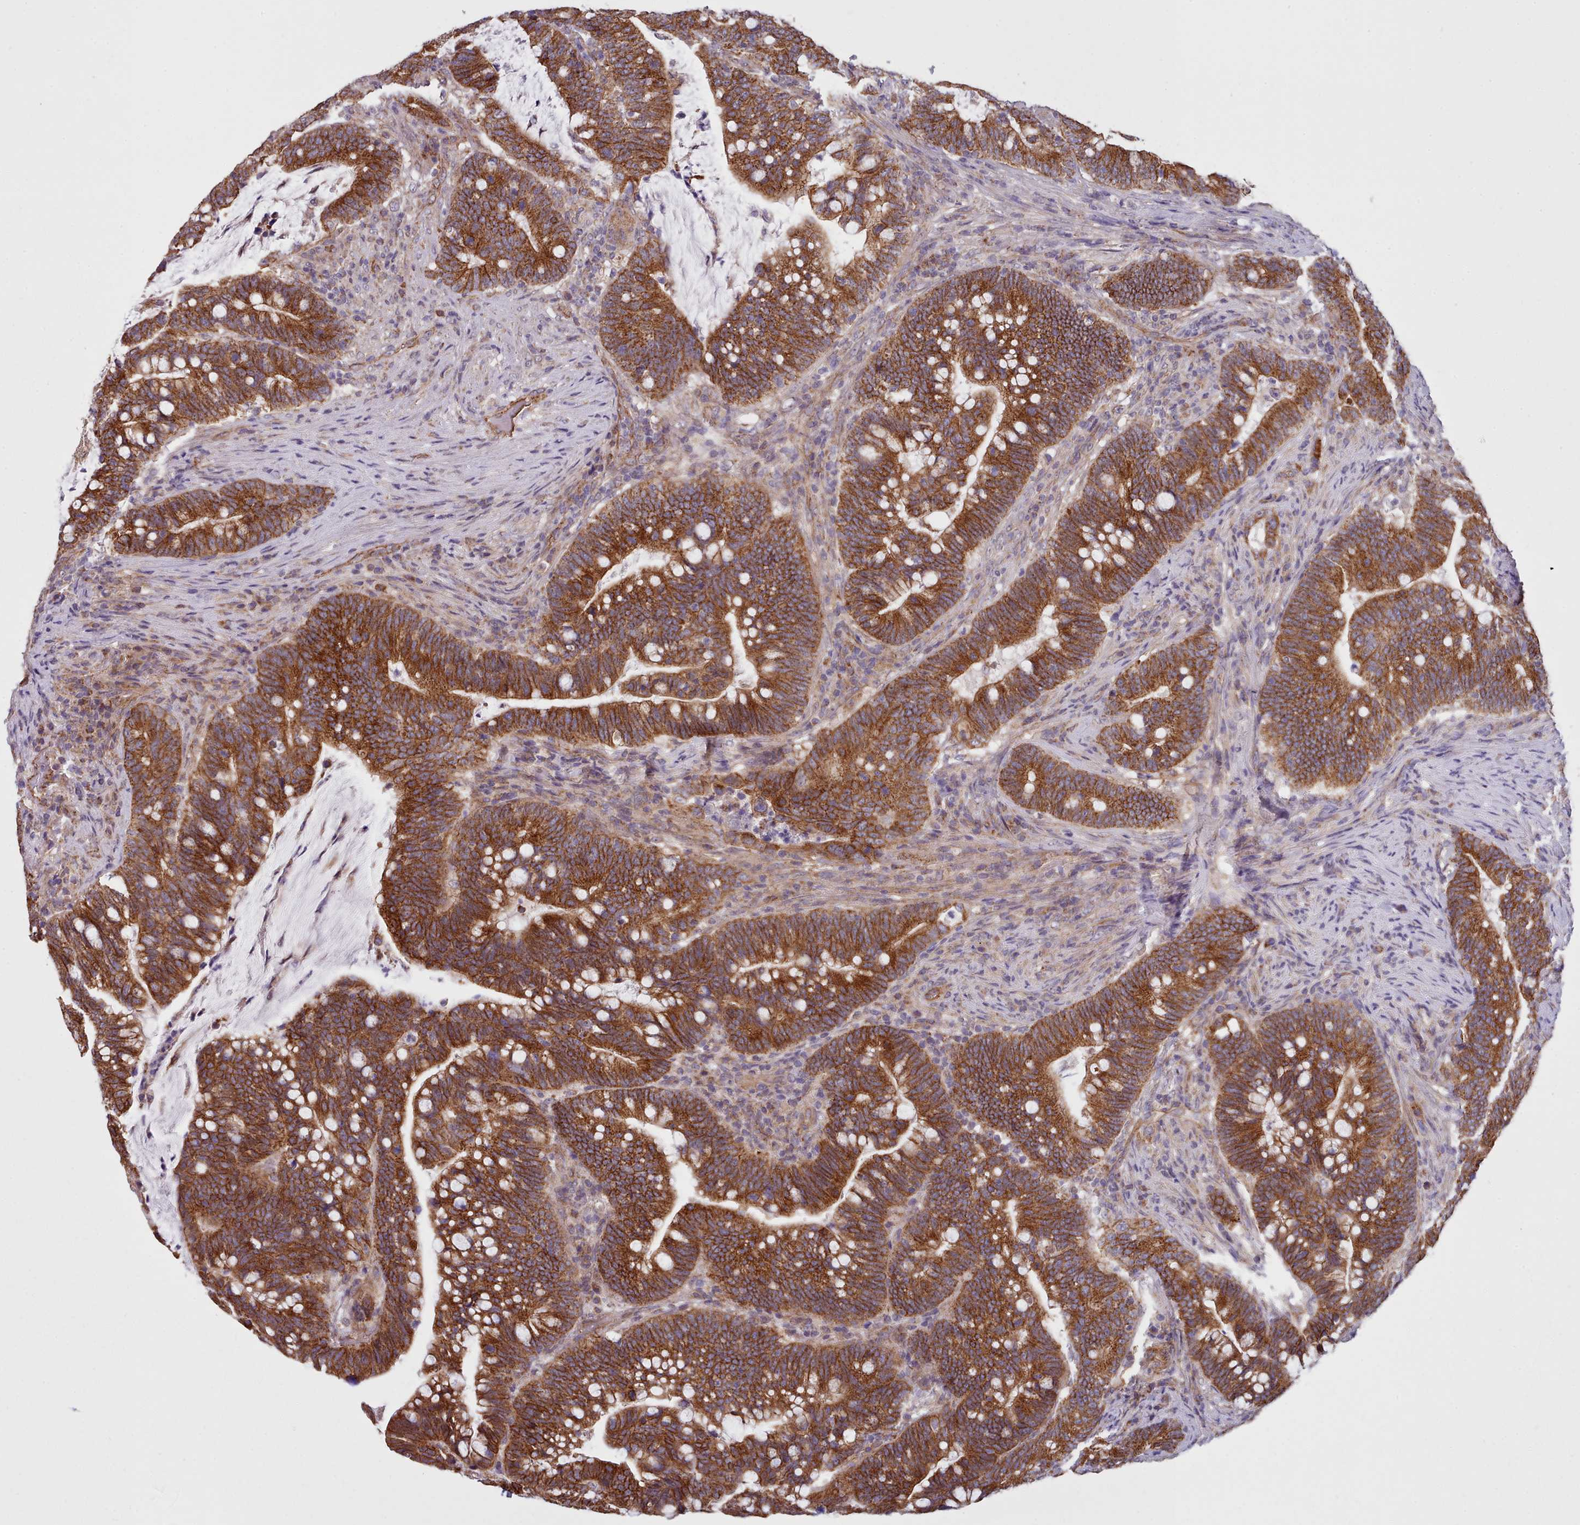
{"staining": {"intensity": "strong", "quantity": ">75%", "location": "cytoplasmic/membranous"}, "tissue": "colorectal cancer", "cell_type": "Tumor cells", "image_type": "cancer", "snomed": [{"axis": "morphology", "description": "Normal tissue, NOS"}, {"axis": "morphology", "description": "Adenocarcinoma, NOS"}, {"axis": "topography", "description": "Colon"}], "caption": "A histopathology image showing strong cytoplasmic/membranous staining in about >75% of tumor cells in adenocarcinoma (colorectal), as visualized by brown immunohistochemical staining.", "gene": "MRPL46", "patient": {"sex": "female", "age": 66}}